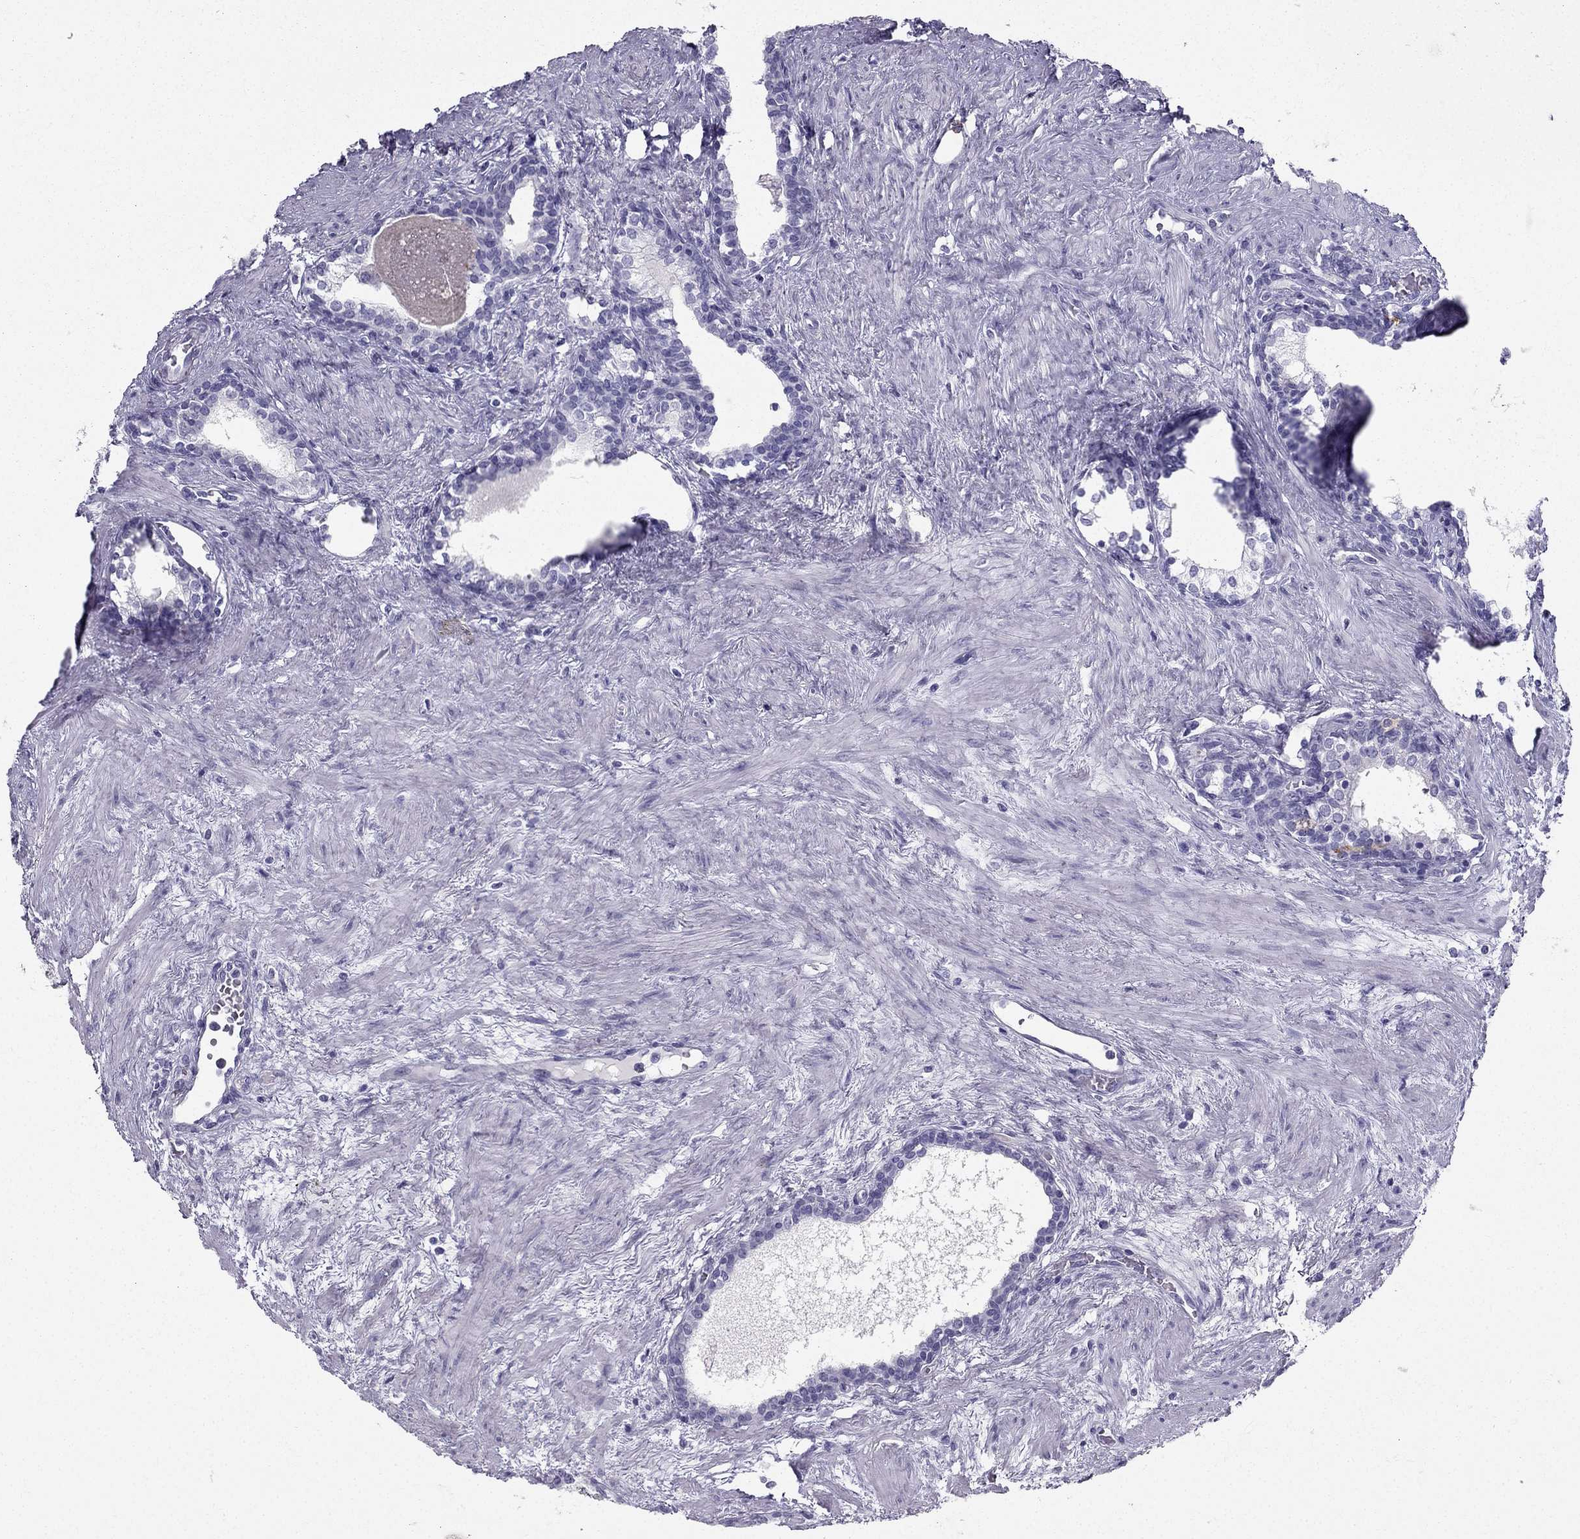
{"staining": {"intensity": "negative", "quantity": "none", "location": "none"}, "tissue": "prostate cancer", "cell_type": "Tumor cells", "image_type": "cancer", "snomed": [{"axis": "morphology", "description": "Adenocarcinoma, NOS"}, {"axis": "morphology", "description": "Adenocarcinoma, High grade"}, {"axis": "topography", "description": "Prostate"}], "caption": "Immunohistochemistry (IHC) of human prostate cancer shows no positivity in tumor cells.", "gene": "TFF3", "patient": {"sex": "male", "age": 61}}